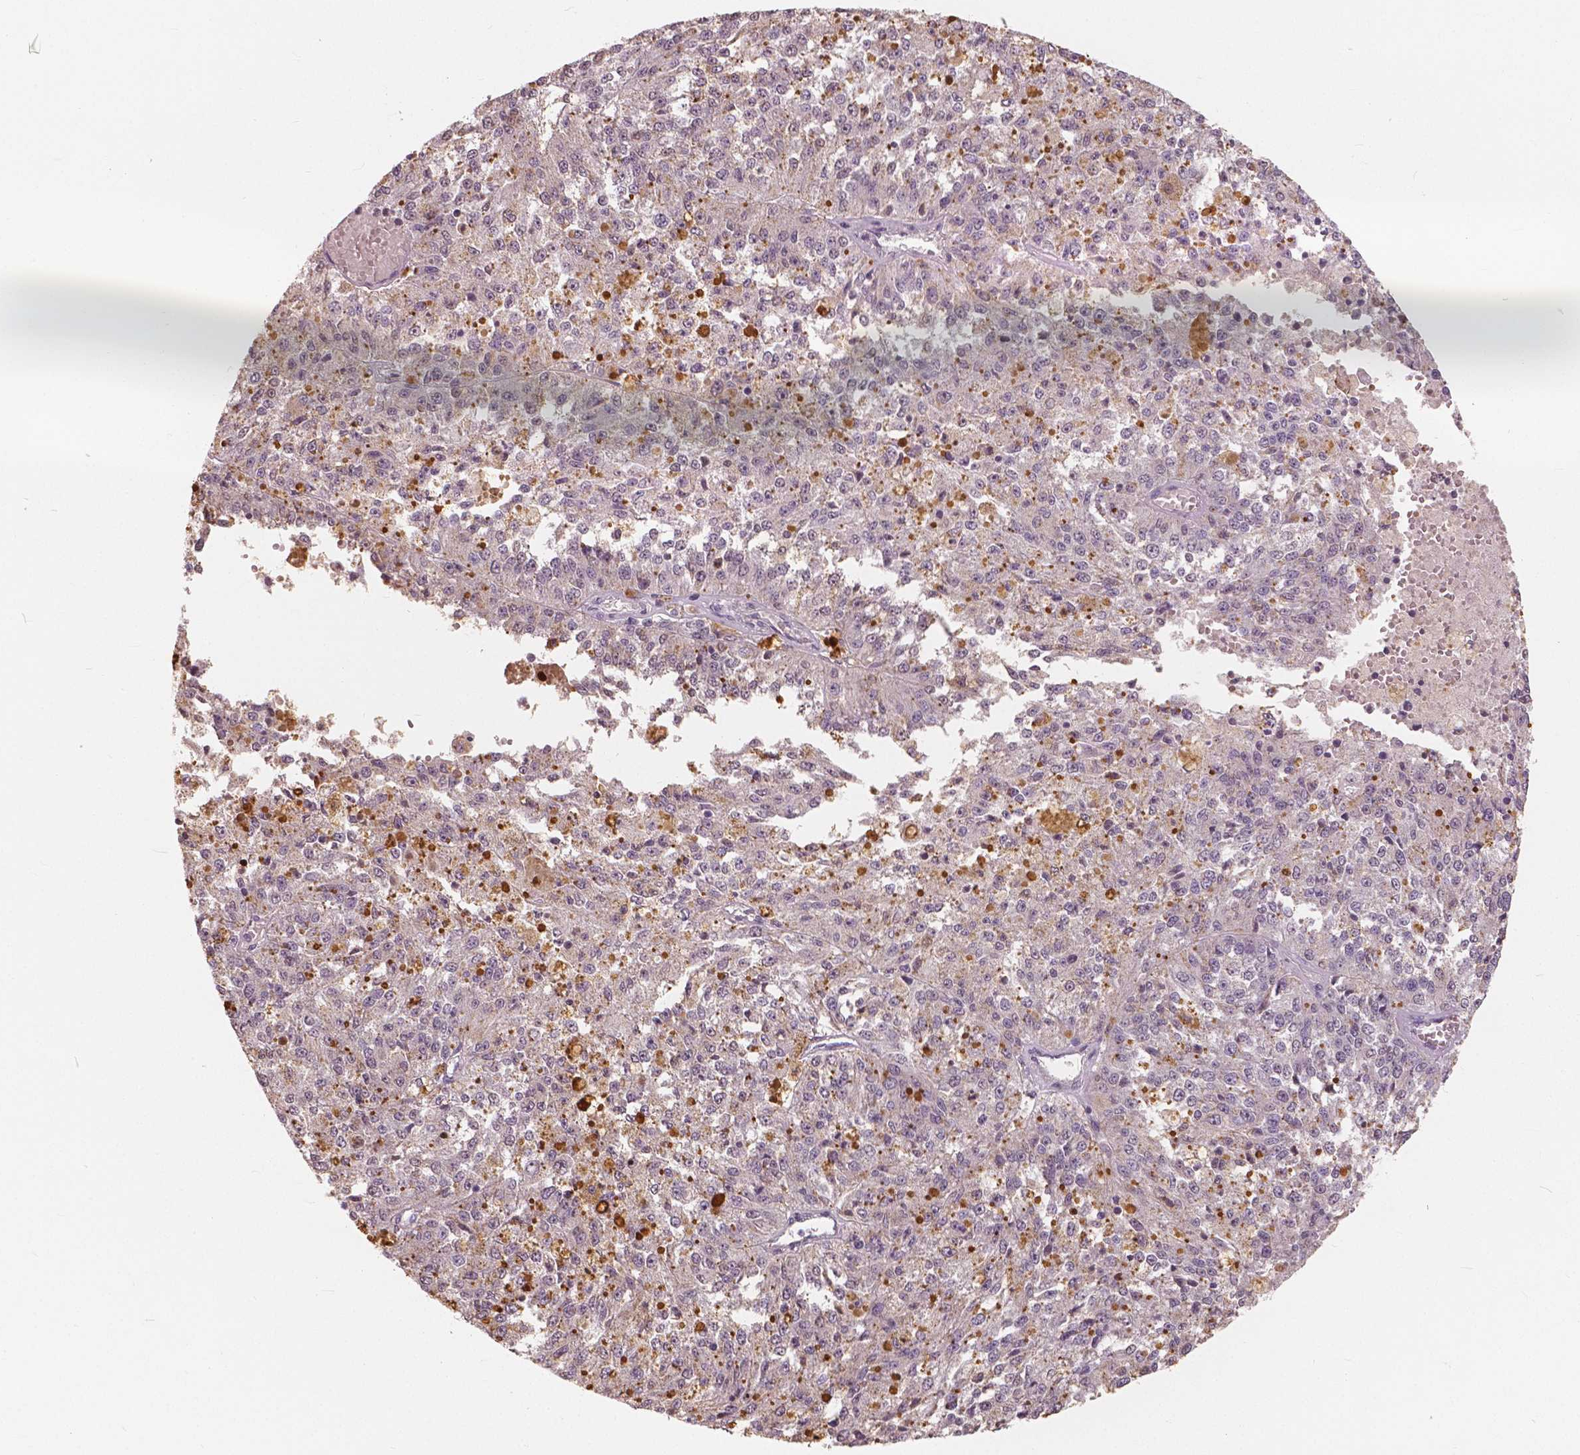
{"staining": {"intensity": "negative", "quantity": "none", "location": "none"}, "tissue": "melanoma", "cell_type": "Tumor cells", "image_type": "cancer", "snomed": [{"axis": "morphology", "description": "Malignant melanoma, Metastatic site"}, {"axis": "topography", "description": "Lymph node"}], "caption": "A micrograph of melanoma stained for a protein exhibits no brown staining in tumor cells. (IHC, brightfield microscopy, high magnification).", "gene": "SAT2", "patient": {"sex": "female", "age": 64}}